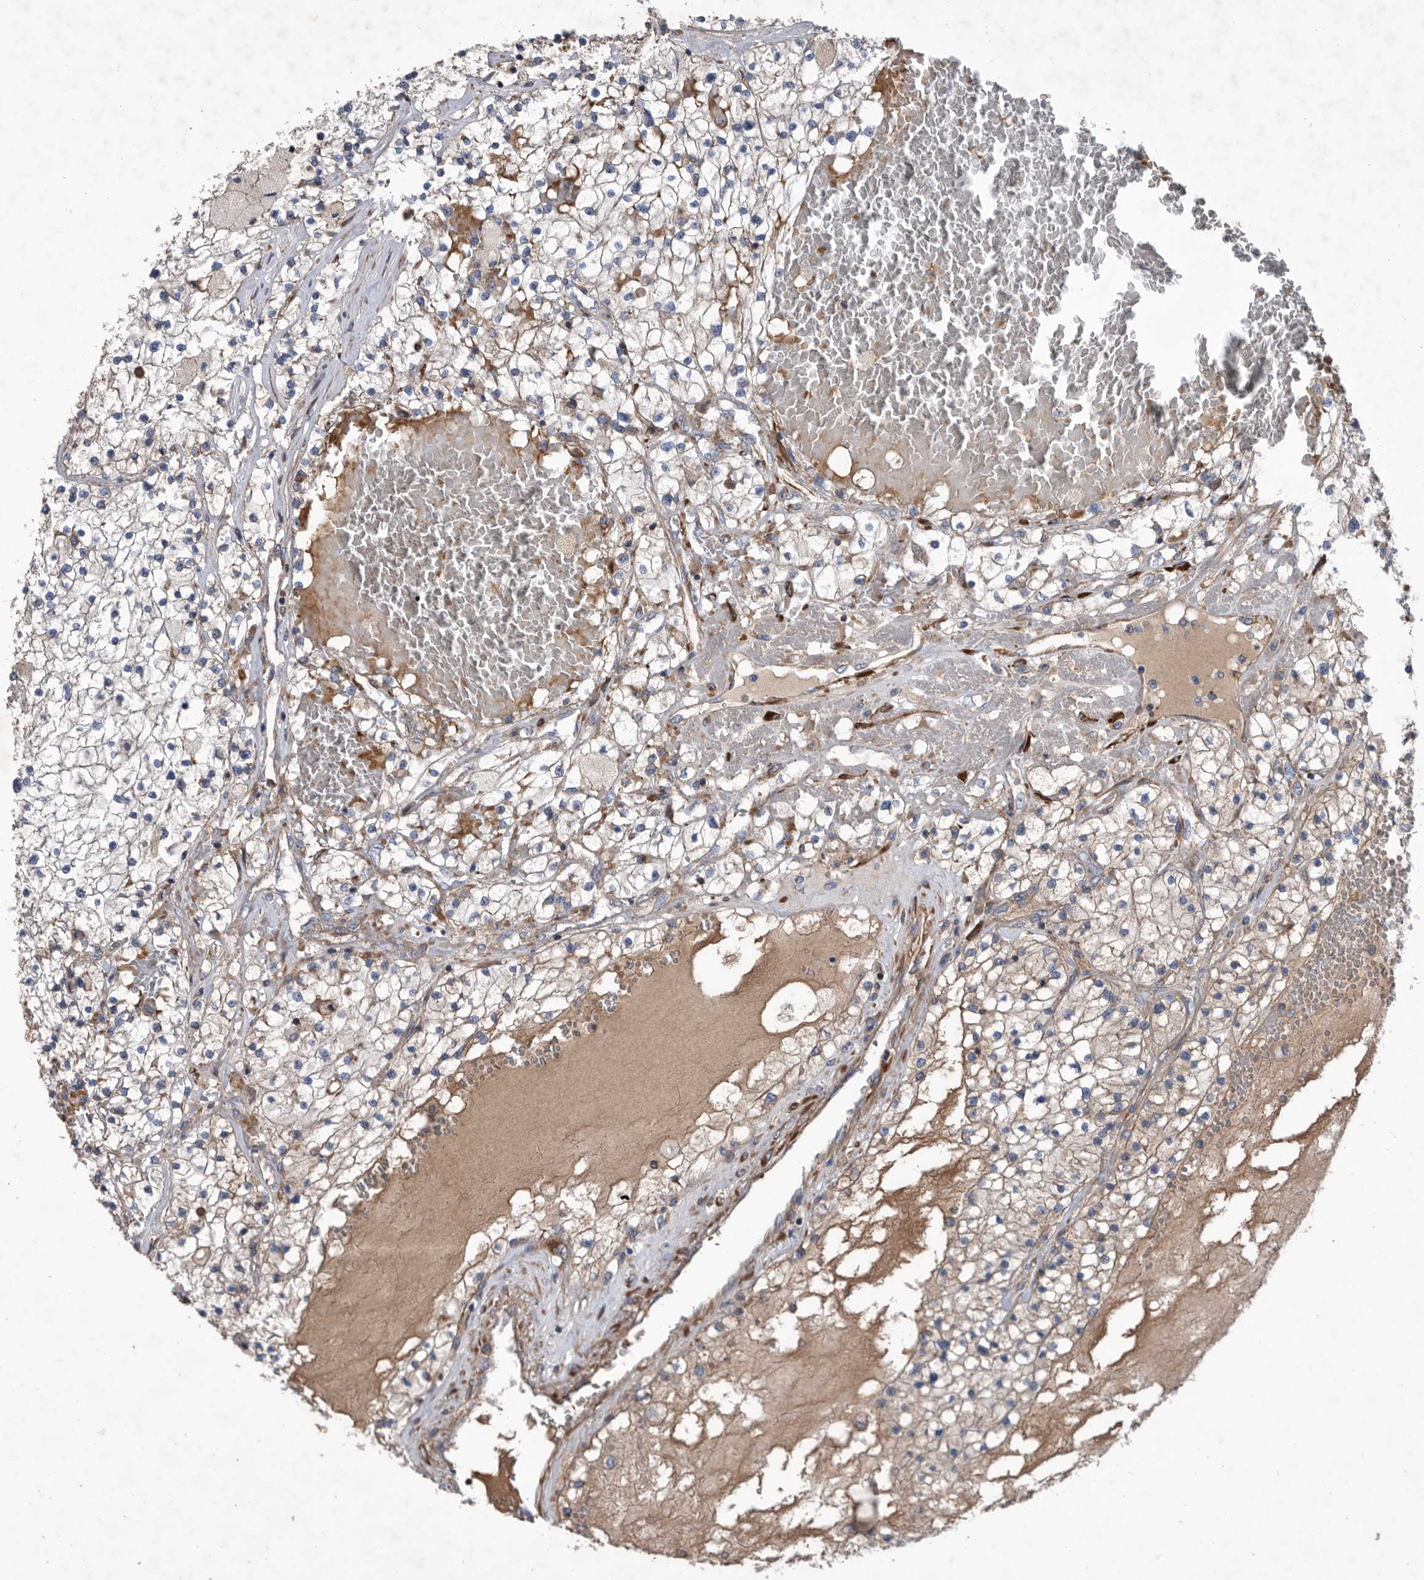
{"staining": {"intensity": "weak", "quantity": ">75%", "location": "cytoplasmic/membranous"}, "tissue": "renal cancer", "cell_type": "Tumor cells", "image_type": "cancer", "snomed": [{"axis": "morphology", "description": "Normal tissue, NOS"}, {"axis": "morphology", "description": "Adenocarcinoma, NOS"}, {"axis": "topography", "description": "Kidney"}], "caption": "An image of human renal cancer (adenocarcinoma) stained for a protein demonstrates weak cytoplasmic/membranous brown staining in tumor cells.", "gene": "ATP13A3", "patient": {"sex": "male", "age": 68}}